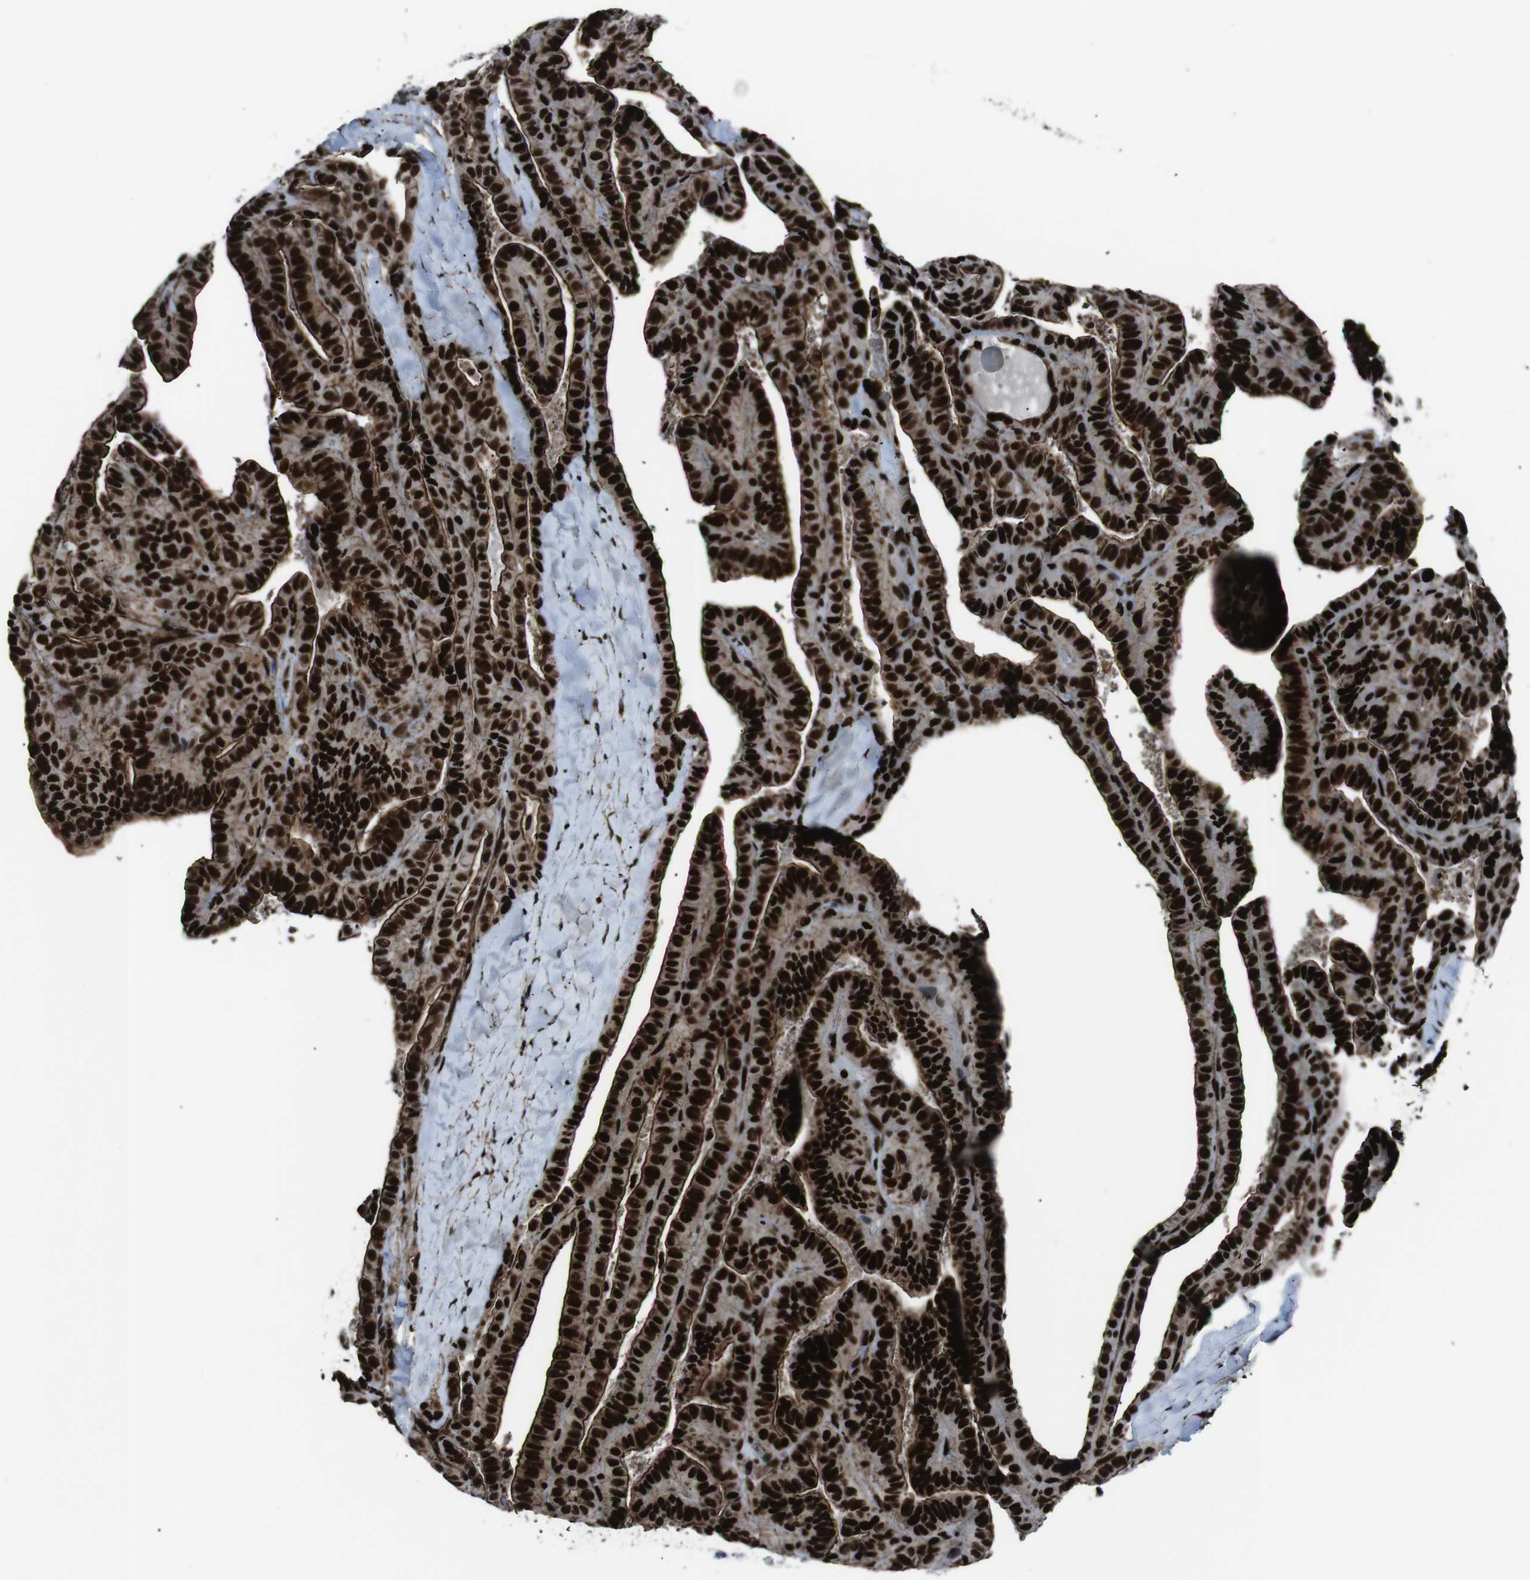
{"staining": {"intensity": "strong", "quantity": ">75%", "location": "cytoplasmic/membranous,nuclear"}, "tissue": "thyroid cancer", "cell_type": "Tumor cells", "image_type": "cancer", "snomed": [{"axis": "morphology", "description": "Papillary adenocarcinoma, NOS"}, {"axis": "topography", "description": "Thyroid gland"}], "caption": "Immunohistochemistry (IHC) of human thyroid papillary adenocarcinoma shows high levels of strong cytoplasmic/membranous and nuclear positivity in approximately >75% of tumor cells.", "gene": "HNRNPU", "patient": {"sex": "male", "age": 77}}